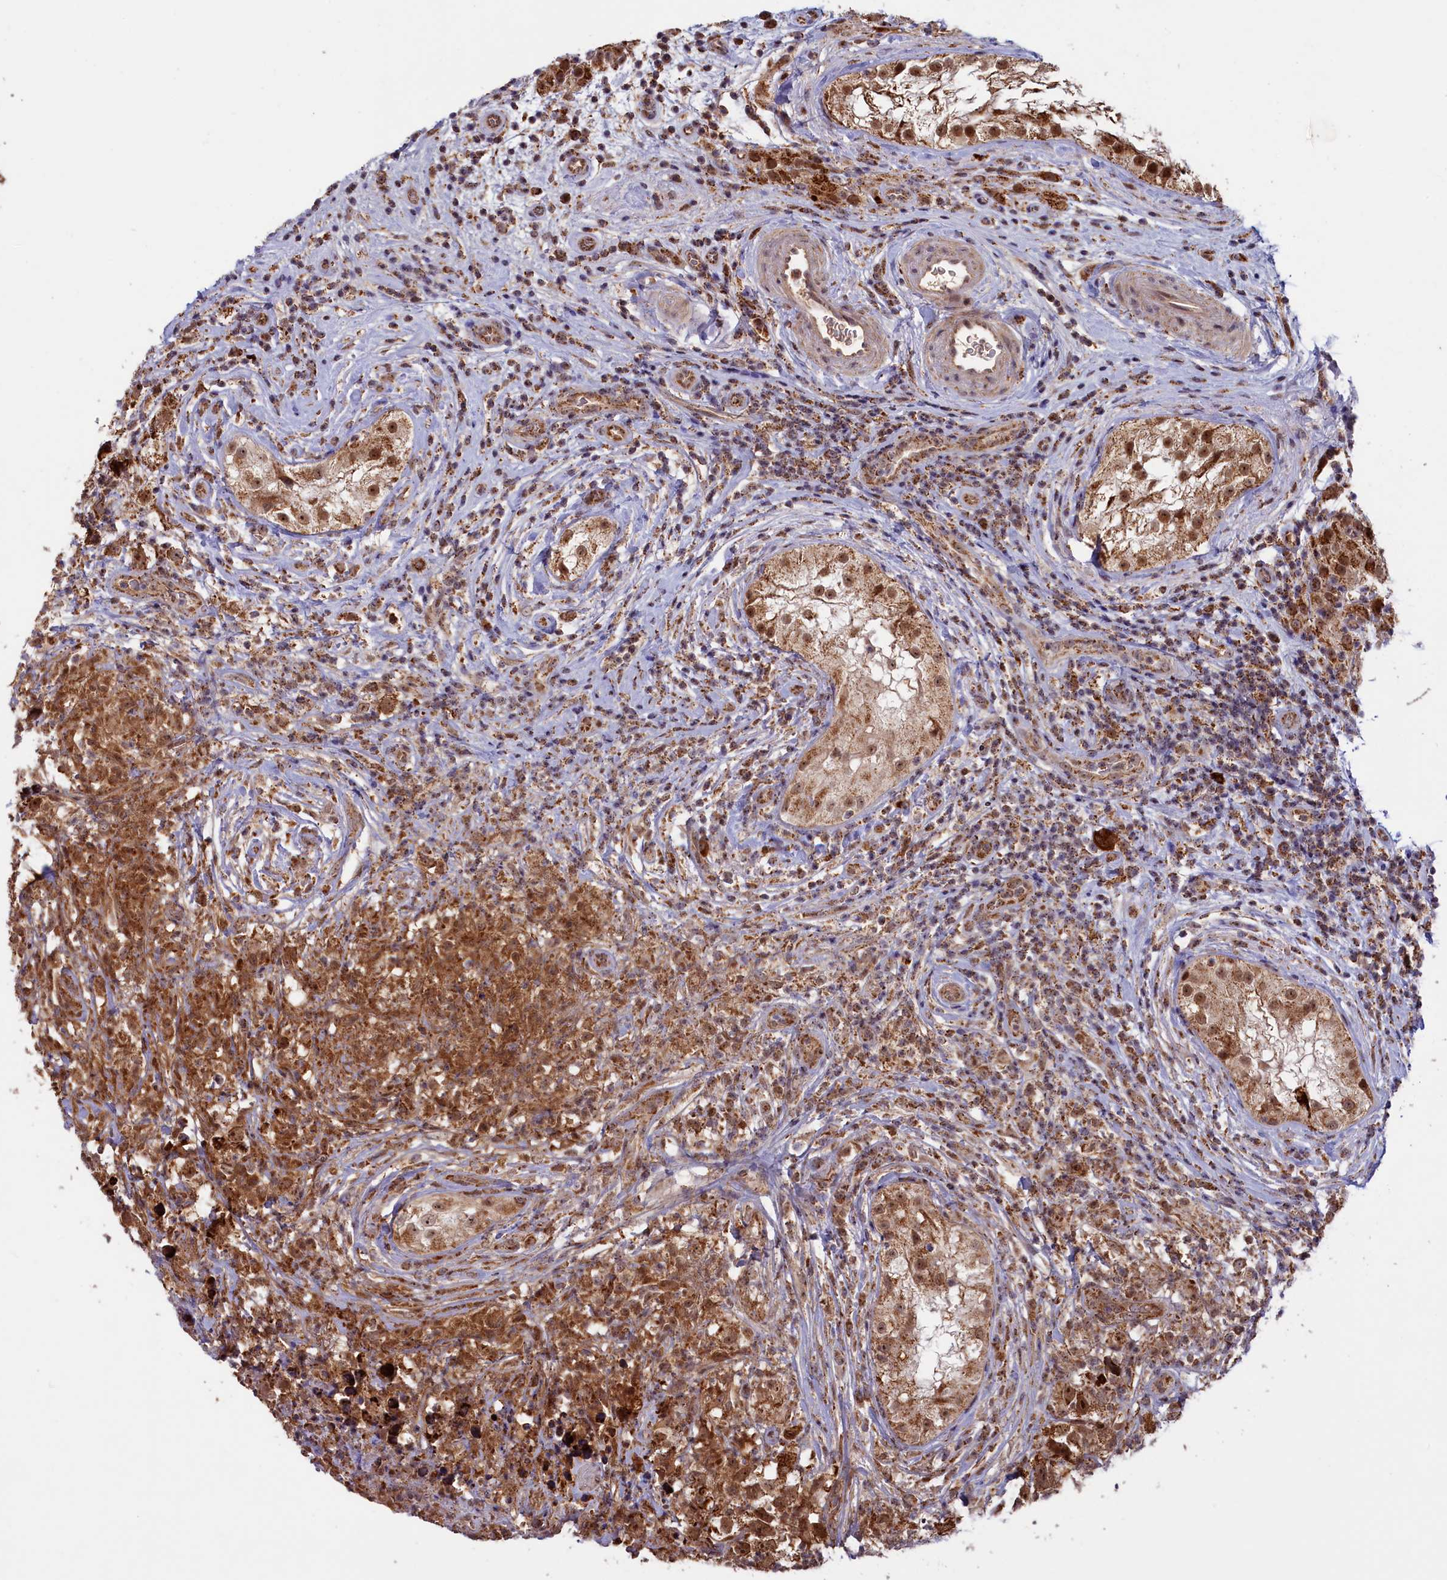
{"staining": {"intensity": "strong", "quantity": ">75%", "location": "cytoplasmic/membranous"}, "tissue": "testis cancer", "cell_type": "Tumor cells", "image_type": "cancer", "snomed": [{"axis": "morphology", "description": "Seminoma, NOS"}, {"axis": "topography", "description": "Testis"}], "caption": "Testis cancer stained for a protein shows strong cytoplasmic/membranous positivity in tumor cells. (DAB IHC with brightfield microscopy, high magnification).", "gene": "DUS3L", "patient": {"sex": "male", "age": 49}}